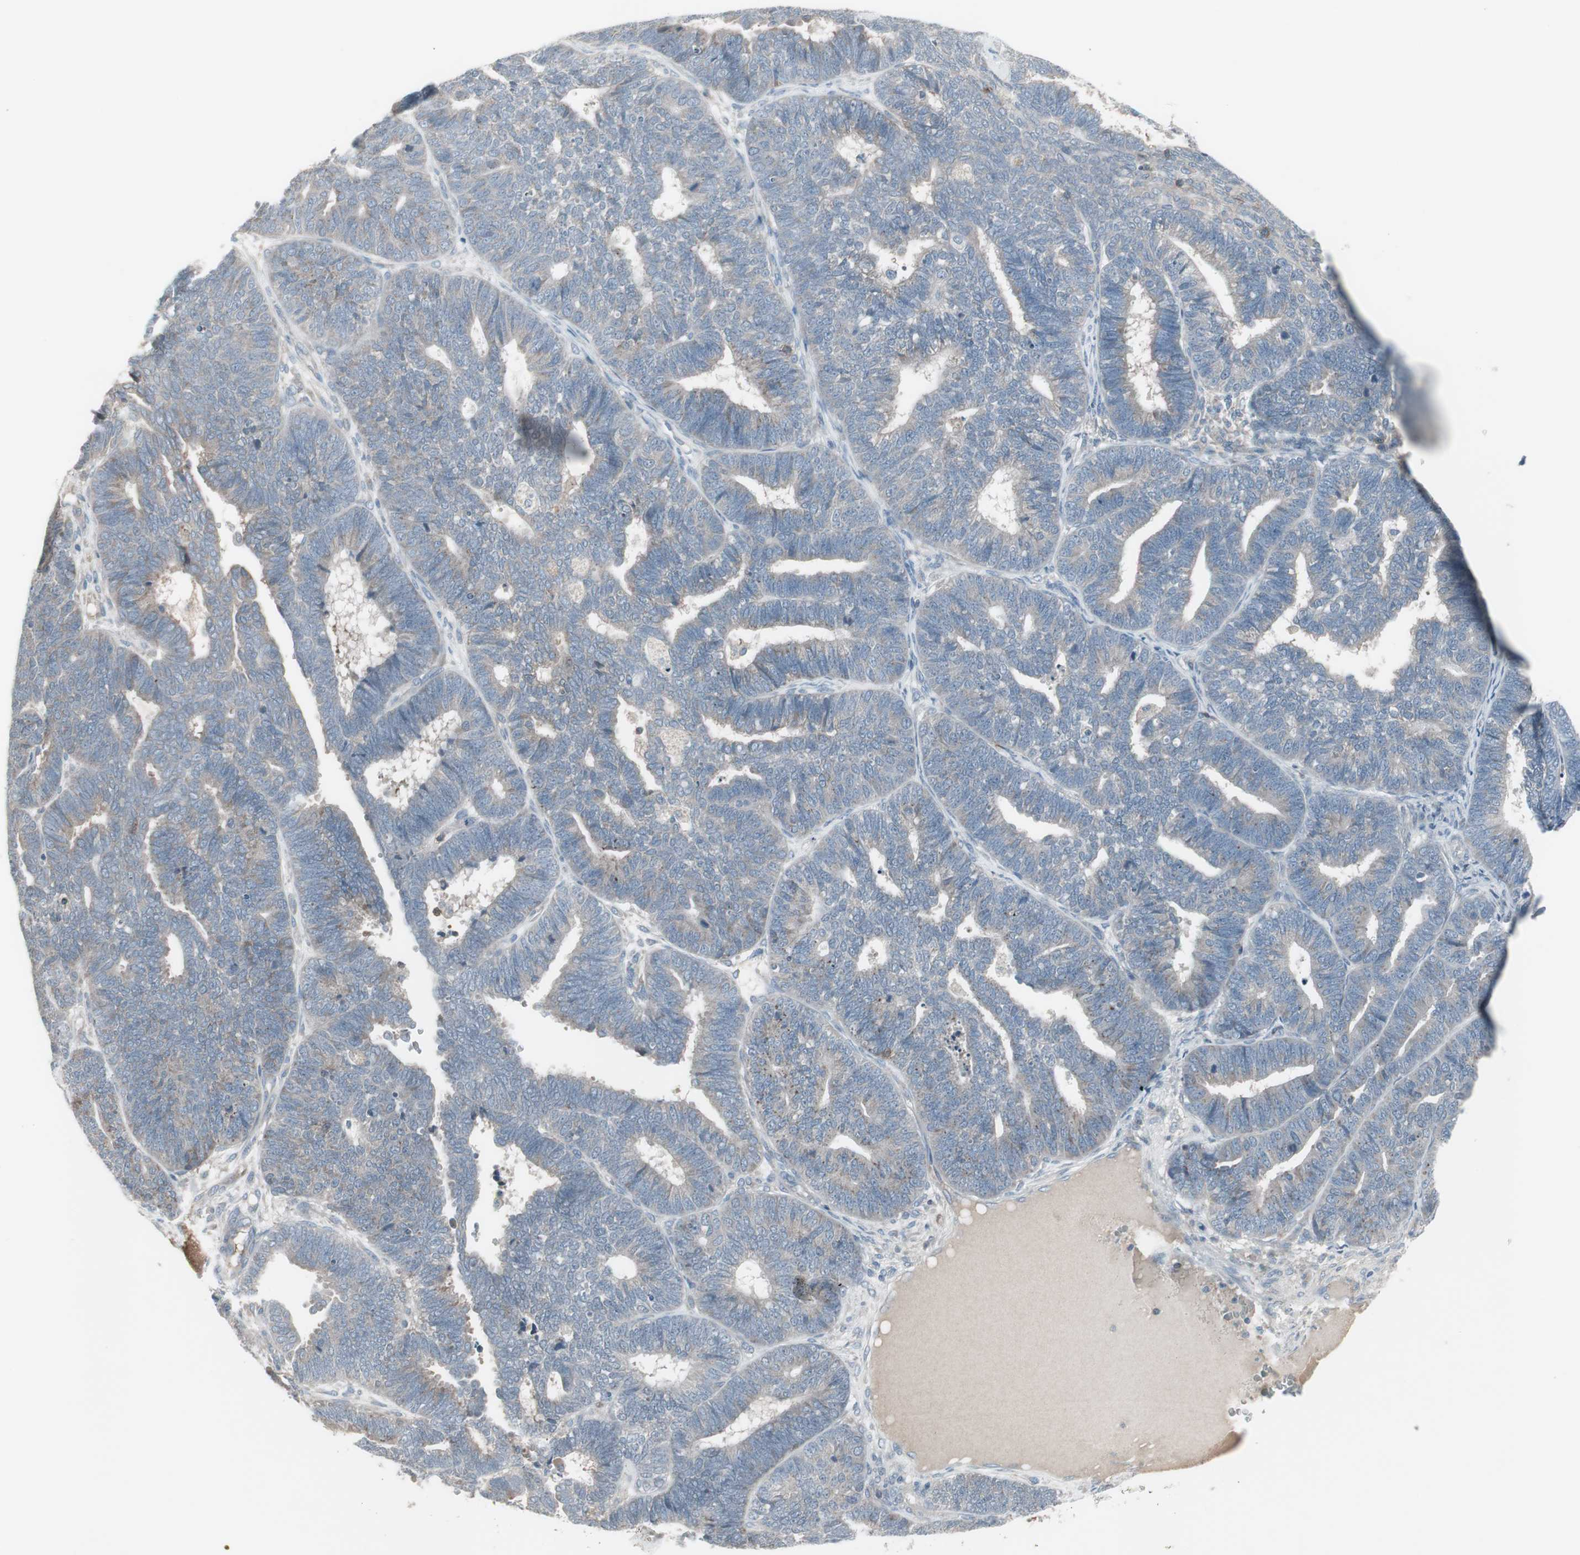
{"staining": {"intensity": "weak", "quantity": "<25%", "location": "cytoplasmic/membranous"}, "tissue": "endometrial cancer", "cell_type": "Tumor cells", "image_type": "cancer", "snomed": [{"axis": "morphology", "description": "Adenocarcinoma, NOS"}, {"axis": "topography", "description": "Endometrium"}], "caption": "DAB immunohistochemical staining of adenocarcinoma (endometrial) exhibits no significant positivity in tumor cells. The staining was performed using DAB (3,3'-diaminobenzidine) to visualize the protein expression in brown, while the nuclei were stained in blue with hematoxylin (Magnification: 20x).", "gene": "ZSCAN32", "patient": {"sex": "female", "age": 70}}